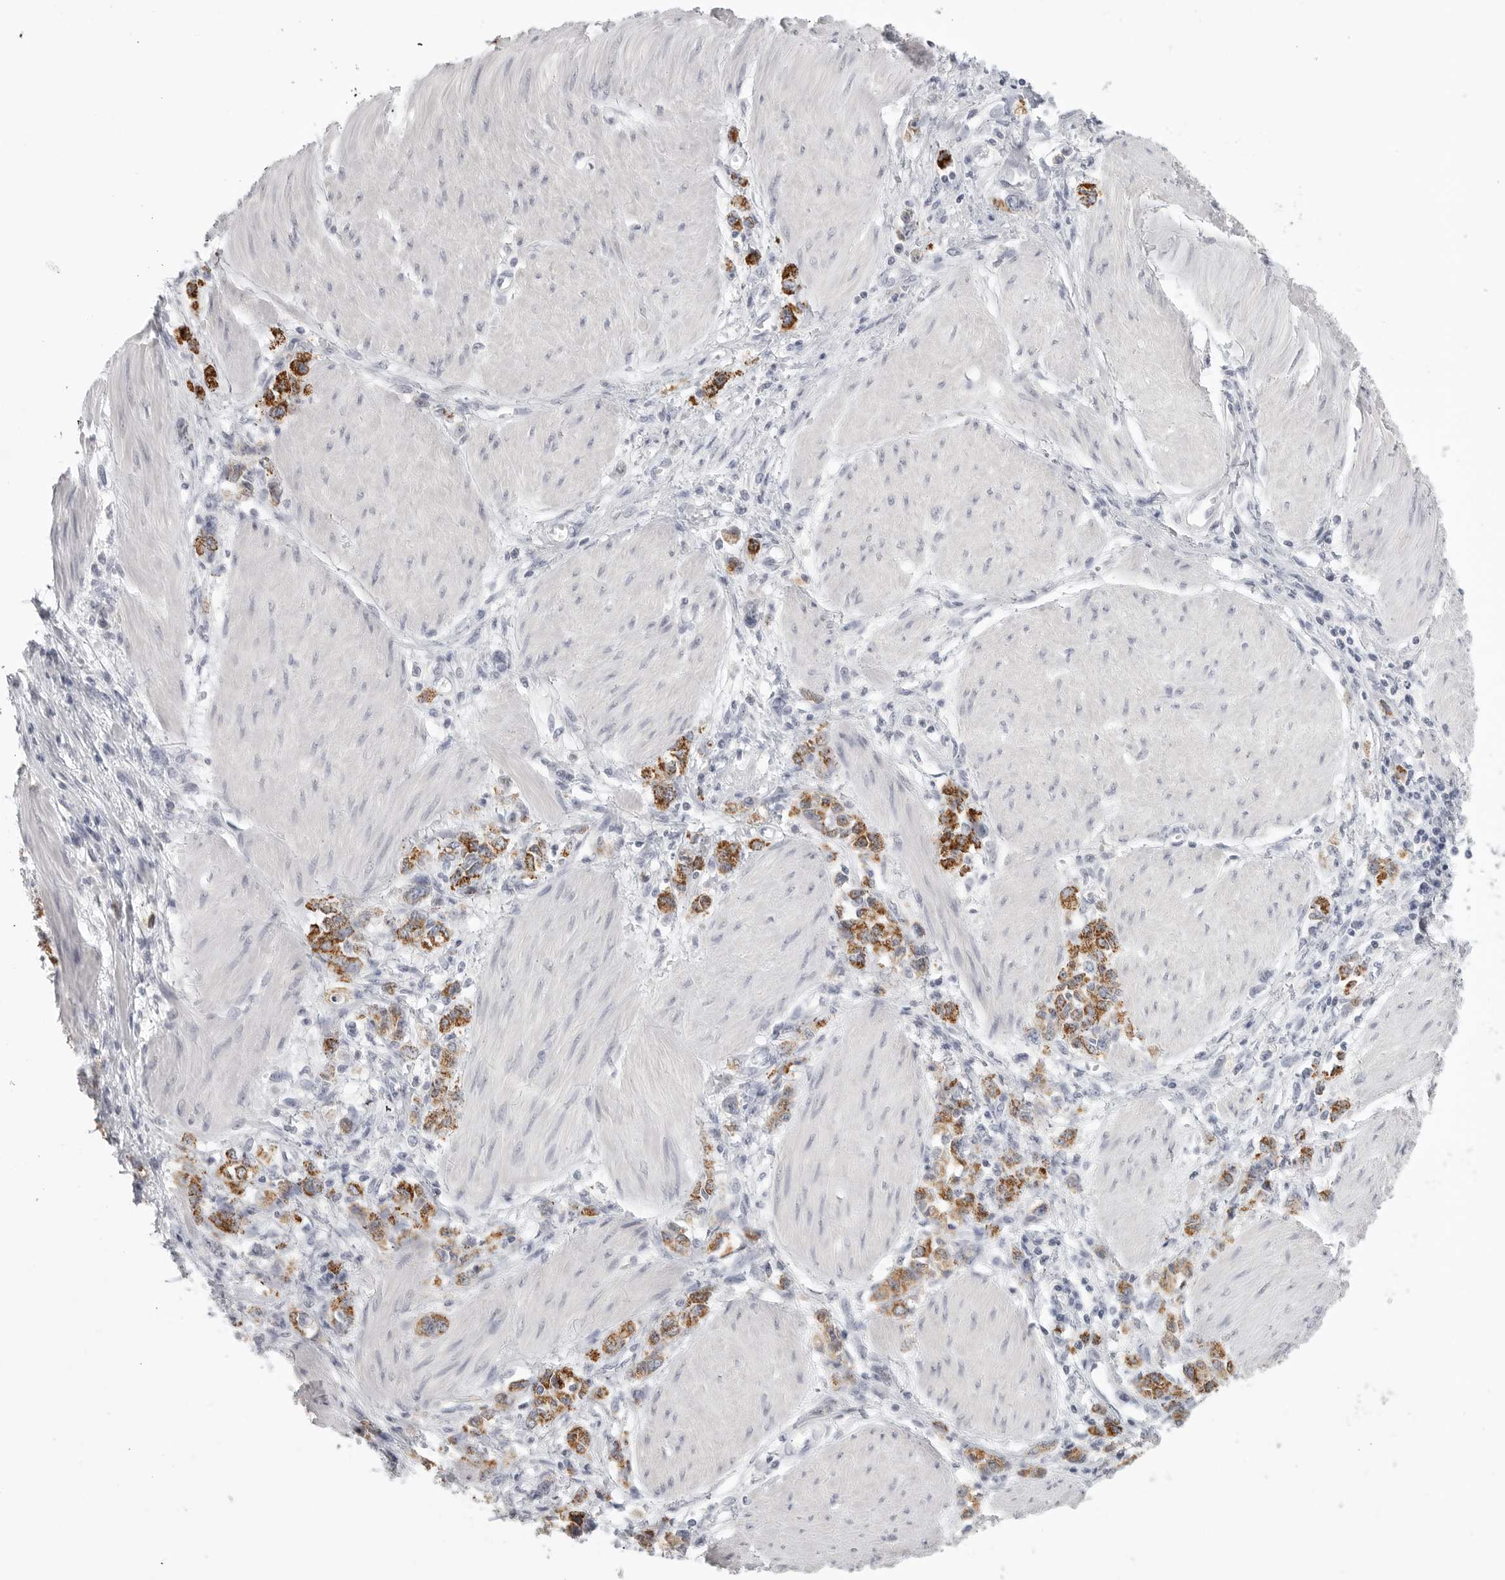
{"staining": {"intensity": "strong", "quantity": "25%-75%", "location": "cytoplasmic/membranous"}, "tissue": "stomach cancer", "cell_type": "Tumor cells", "image_type": "cancer", "snomed": [{"axis": "morphology", "description": "Adenocarcinoma, NOS"}, {"axis": "topography", "description": "Stomach"}], "caption": "The immunohistochemical stain highlights strong cytoplasmic/membranous staining in tumor cells of adenocarcinoma (stomach) tissue.", "gene": "HMGCS2", "patient": {"sex": "female", "age": 76}}